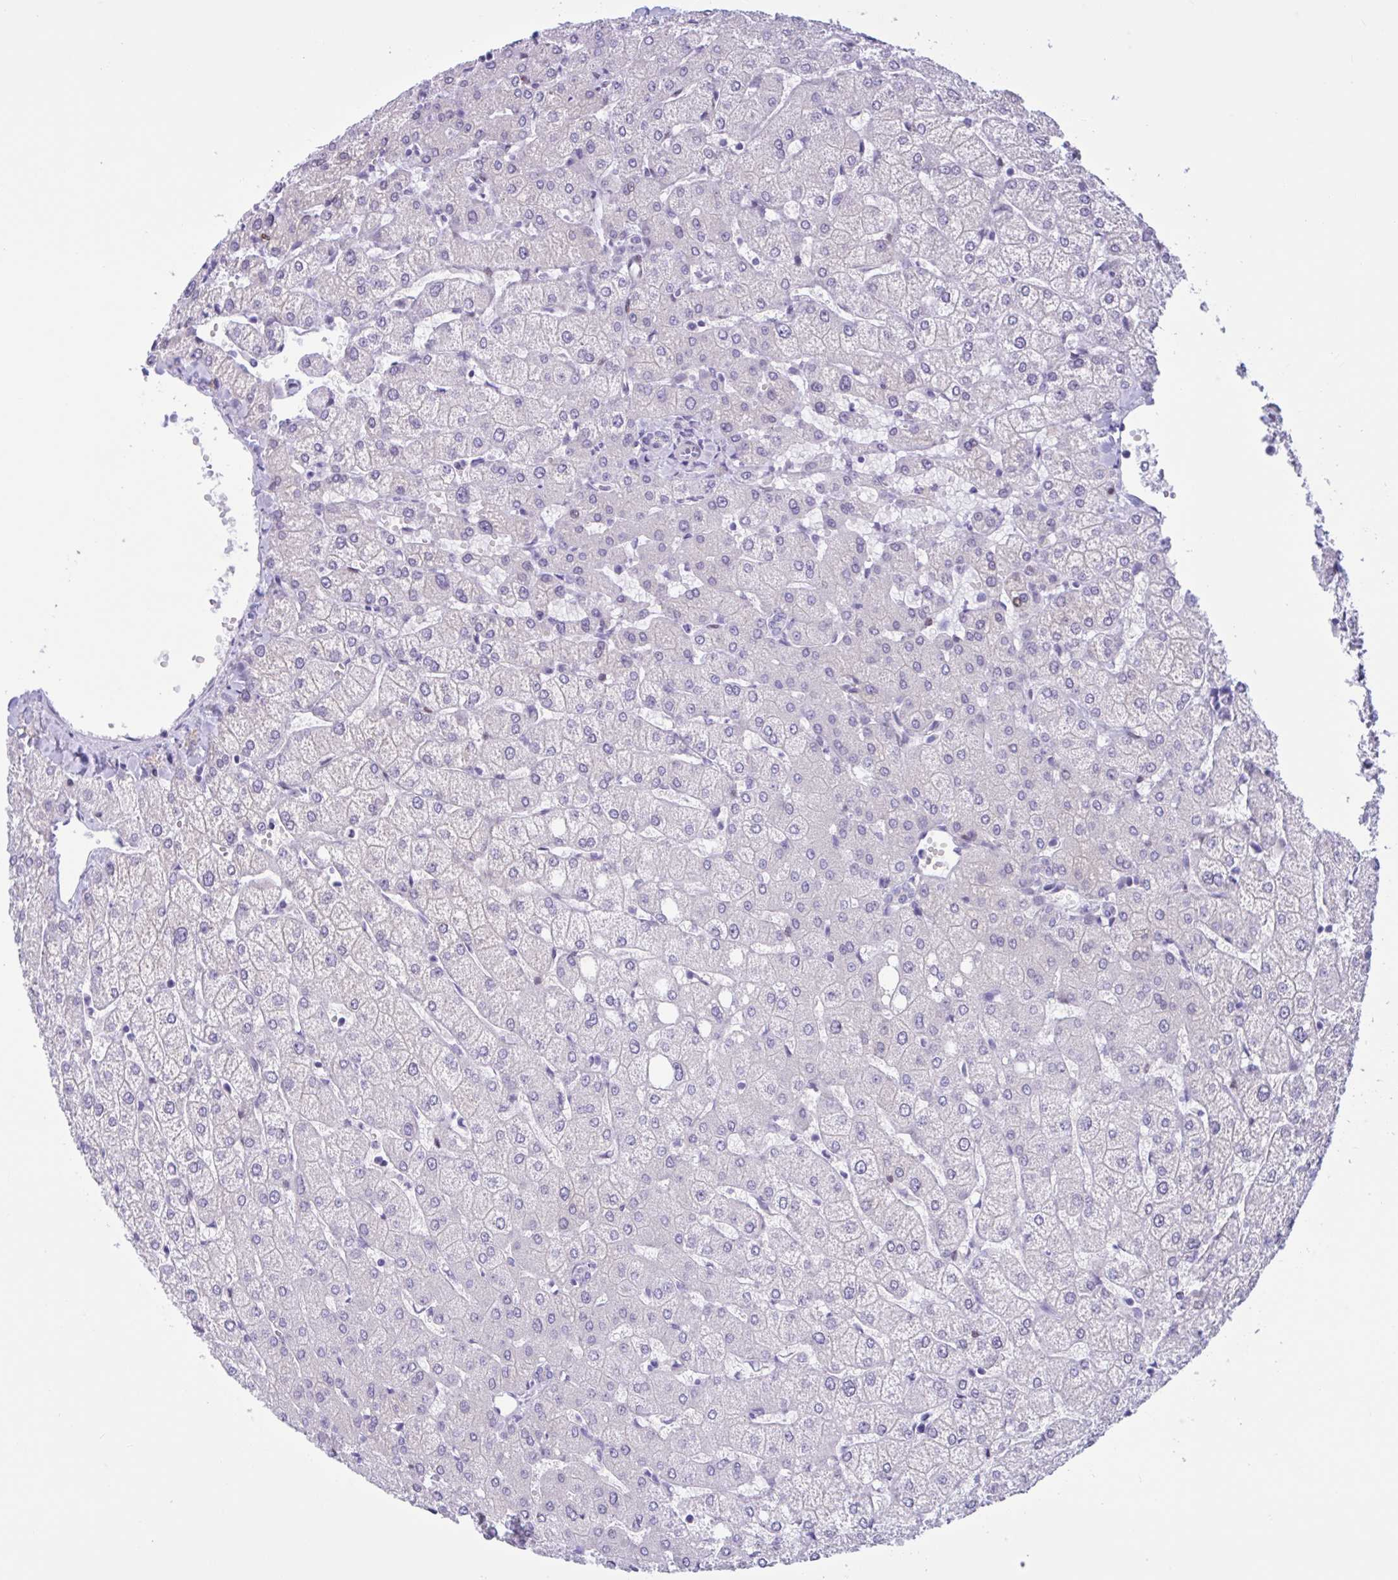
{"staining": {"intensity": "negative", "quantity": "none", "location": "none"}, "tissue": "liver", "cell_type": "Cholangiocytes", "image_type": "normal", "snomed": [{"axis": "morphology", "description": "Normal tissue, NOS"}, {"axis": "topography", "description": "Liver"}], "caption": "This is a photomicrograph of immunohistochemistry (IHC) staining of normal liver, which shows no staining in cholangiocytes.", "gene": "AHCYL2", "patient": {"sex": "female", "age": 54}}